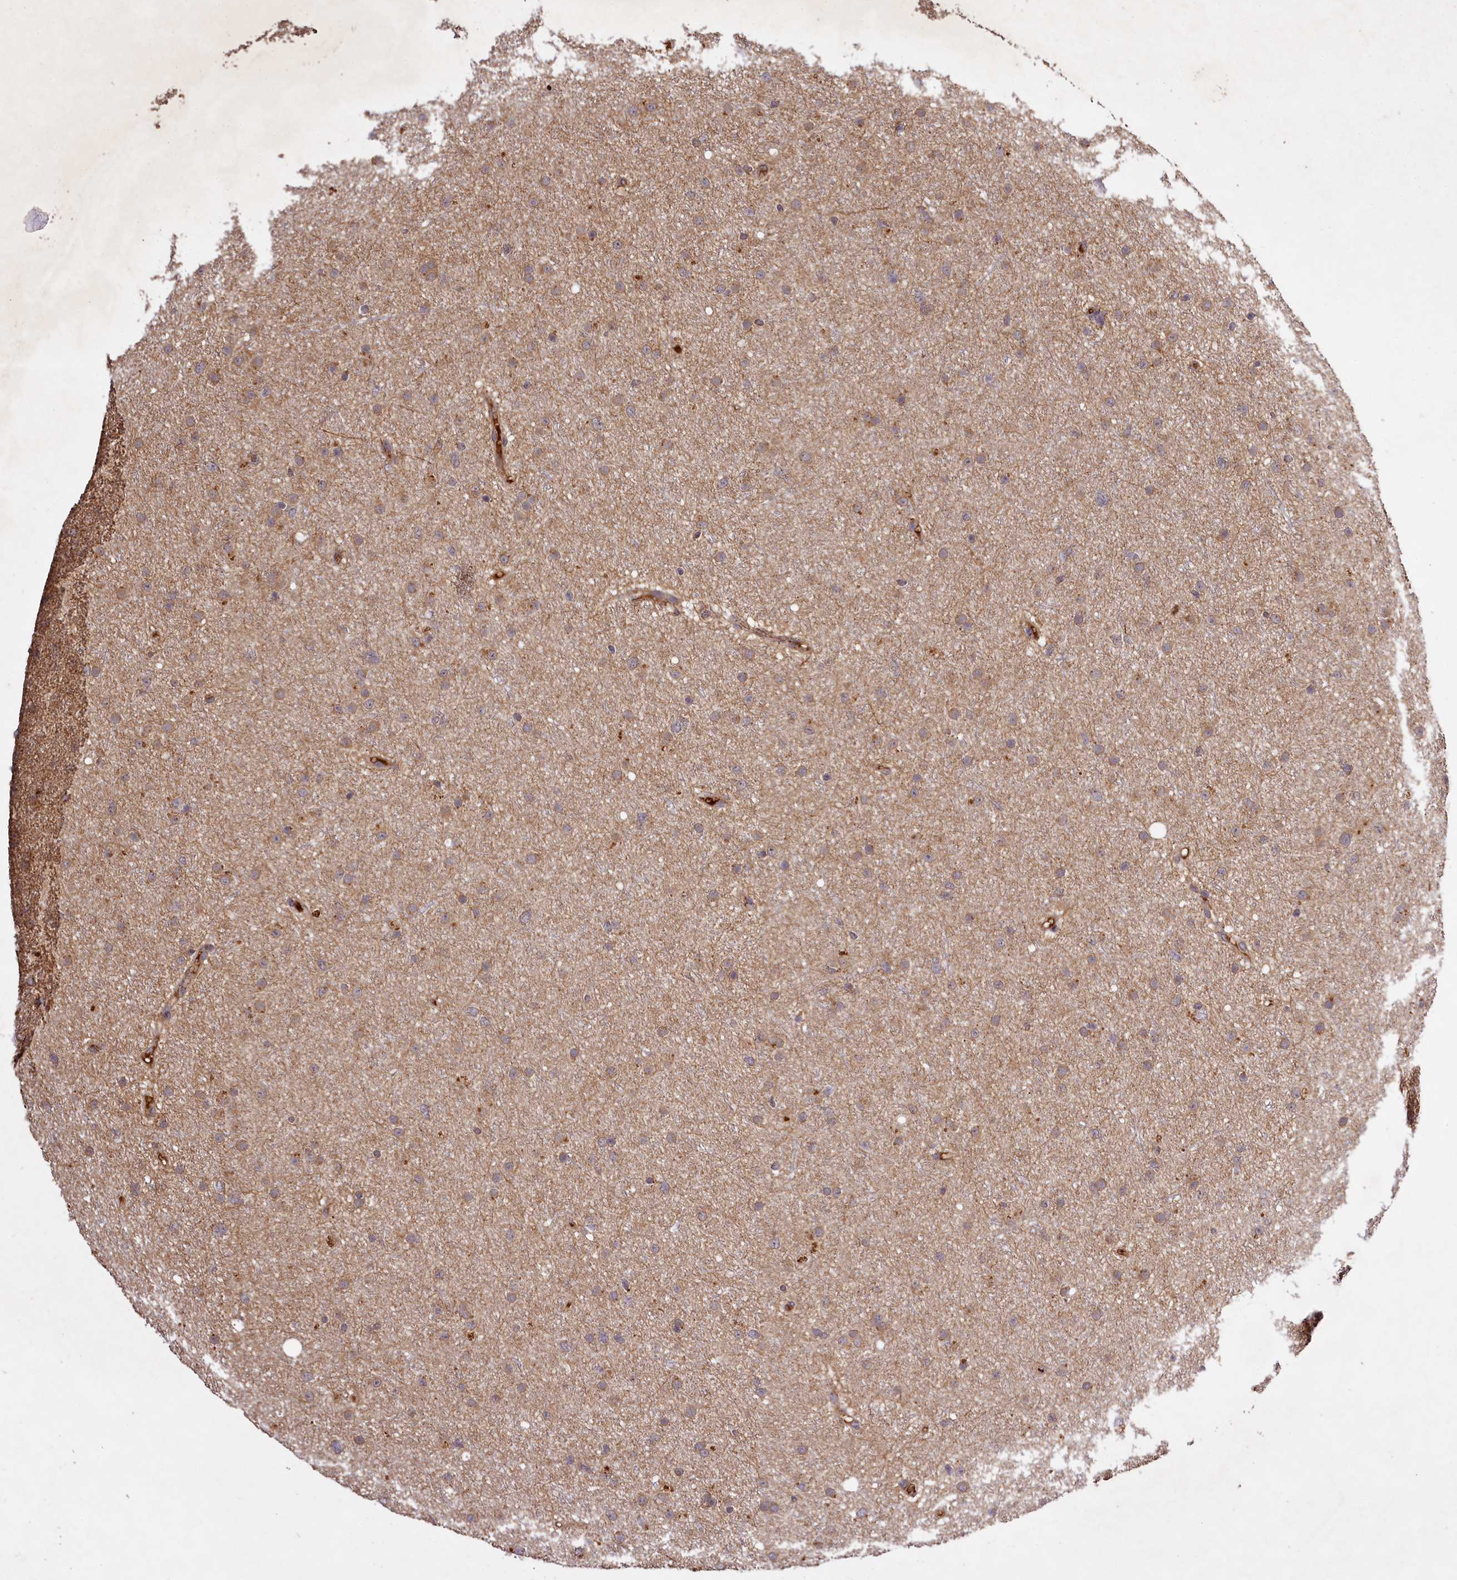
{"staining": {"intensity": "weak", "quantity": ">75%", "location": "cytoplasmic/membranous"}, "tissue": "glioma", "cell_type": "Tumor cells", "image_type": "cancer", "snomed": [{"axis": "morphology", "description": "Glioma, malignant, Low grade"}, {"axis": "topography", "description": "Cerebral cortex"}], "caption": "A brown stain highlights weak cytoplasmic/membranous staining of a protein in human glioma tumor cells. Immunohistochemistry stains the protein in brown and the nuclei are stained blue.", "gene": "MCF2L2", "patient": {"sex": "female", "age": 39}}